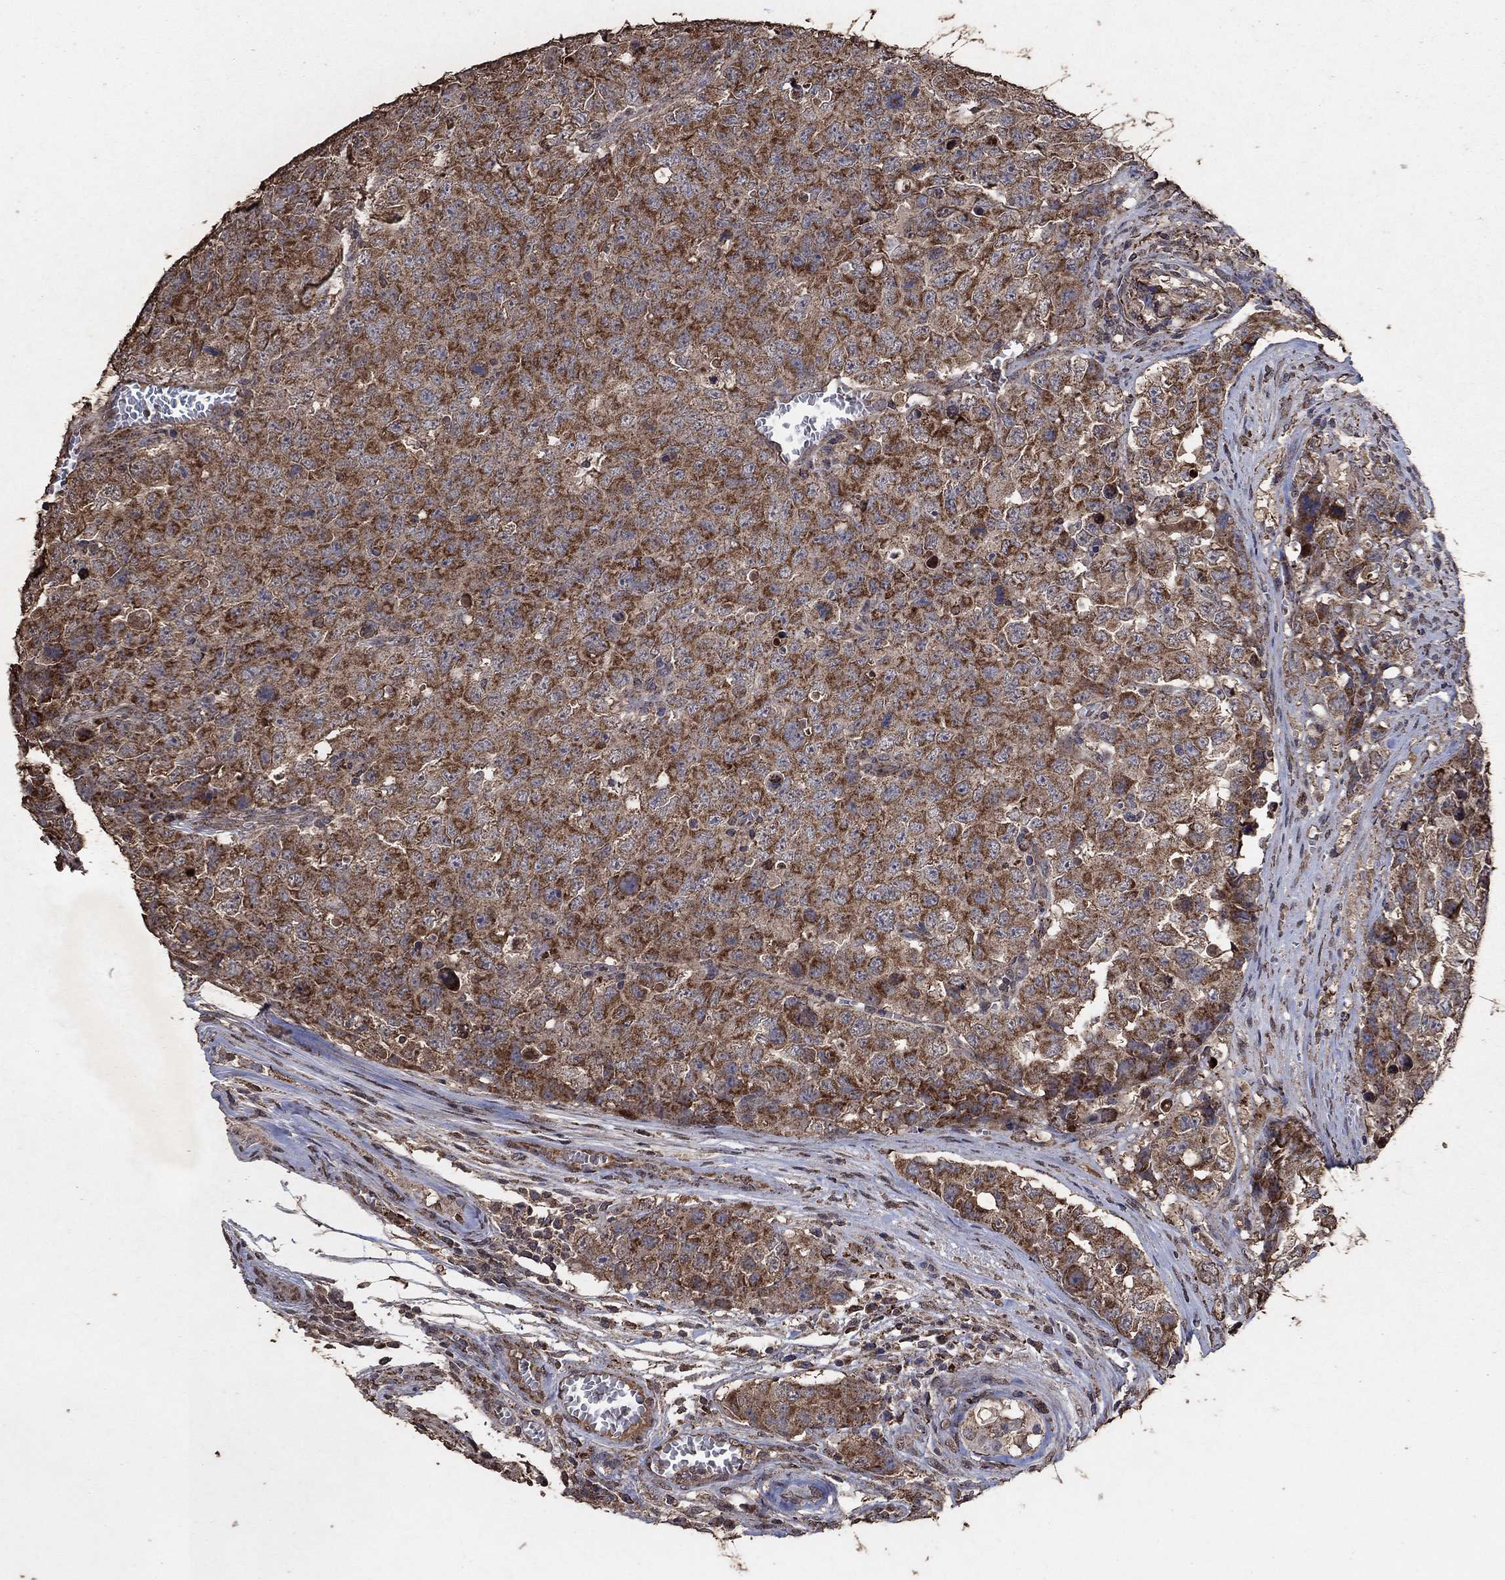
{"staining": {"intensity": "strong", "quantity": ">75%", "location": "cytoplasmic/membranous"}, "tissue": "testis cancer", "cell_type": "Tumor cells", "image_type": "cancer", "snomed": [{"axis": "morphology", "description": "Carcinoma, Embryonal, NOS"}, {"axis": "topography", "description": "Testis"}], "caption": "Tumor cells demonstrate strong cytoplasmic/membranous expression in approximately >75% of cells in testis embryonal carcinoma.", "gene": "MRPS24", "patient": {"sex": "male", "age": 23}}